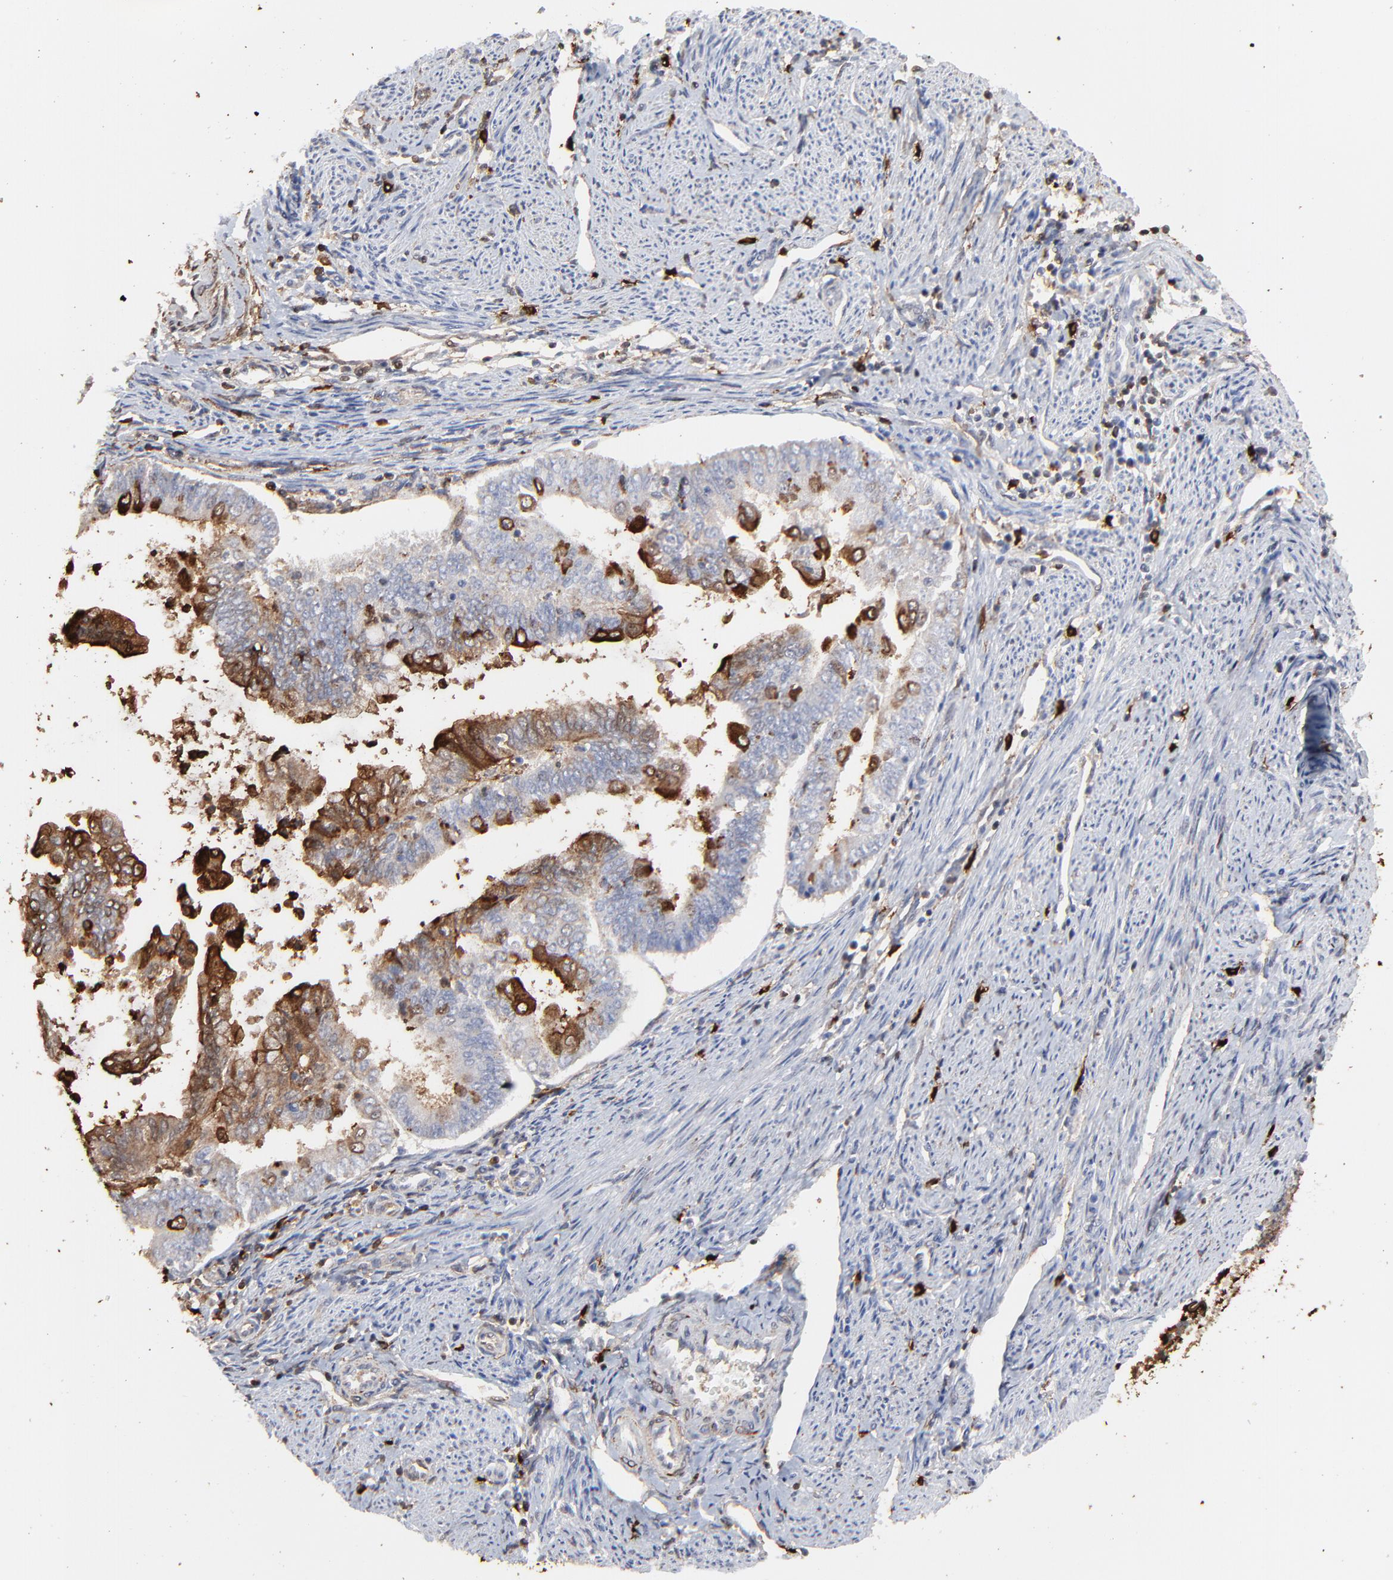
{"staining": {"intensity": "strong", "quantity": "25%-75%", "location": "cytoplasmic/membranous"}, "tissue": "endometrial cancer", "cell_type": "Tumor cells", "image_type": "cancer", "snomed": [{"axis": "morphology", "description": "Adenocarcinoma, NOS"}, {"axis": "topography", "description": "Endometrium"}], "caption": "IHC staining of endometrial cancer, which exhibits high levels of strong cytoplasmic/membranous expression in about 25%-75% of tumor cells indicating strong cytoplasmic/membranous protein staining. The staining was performed using DAB (brown) for protein detection and nuclei were counterstained in hematoxylin (blue).", "gene": "SLC6A14", "patient": {"sex": "female", "age": 75}}